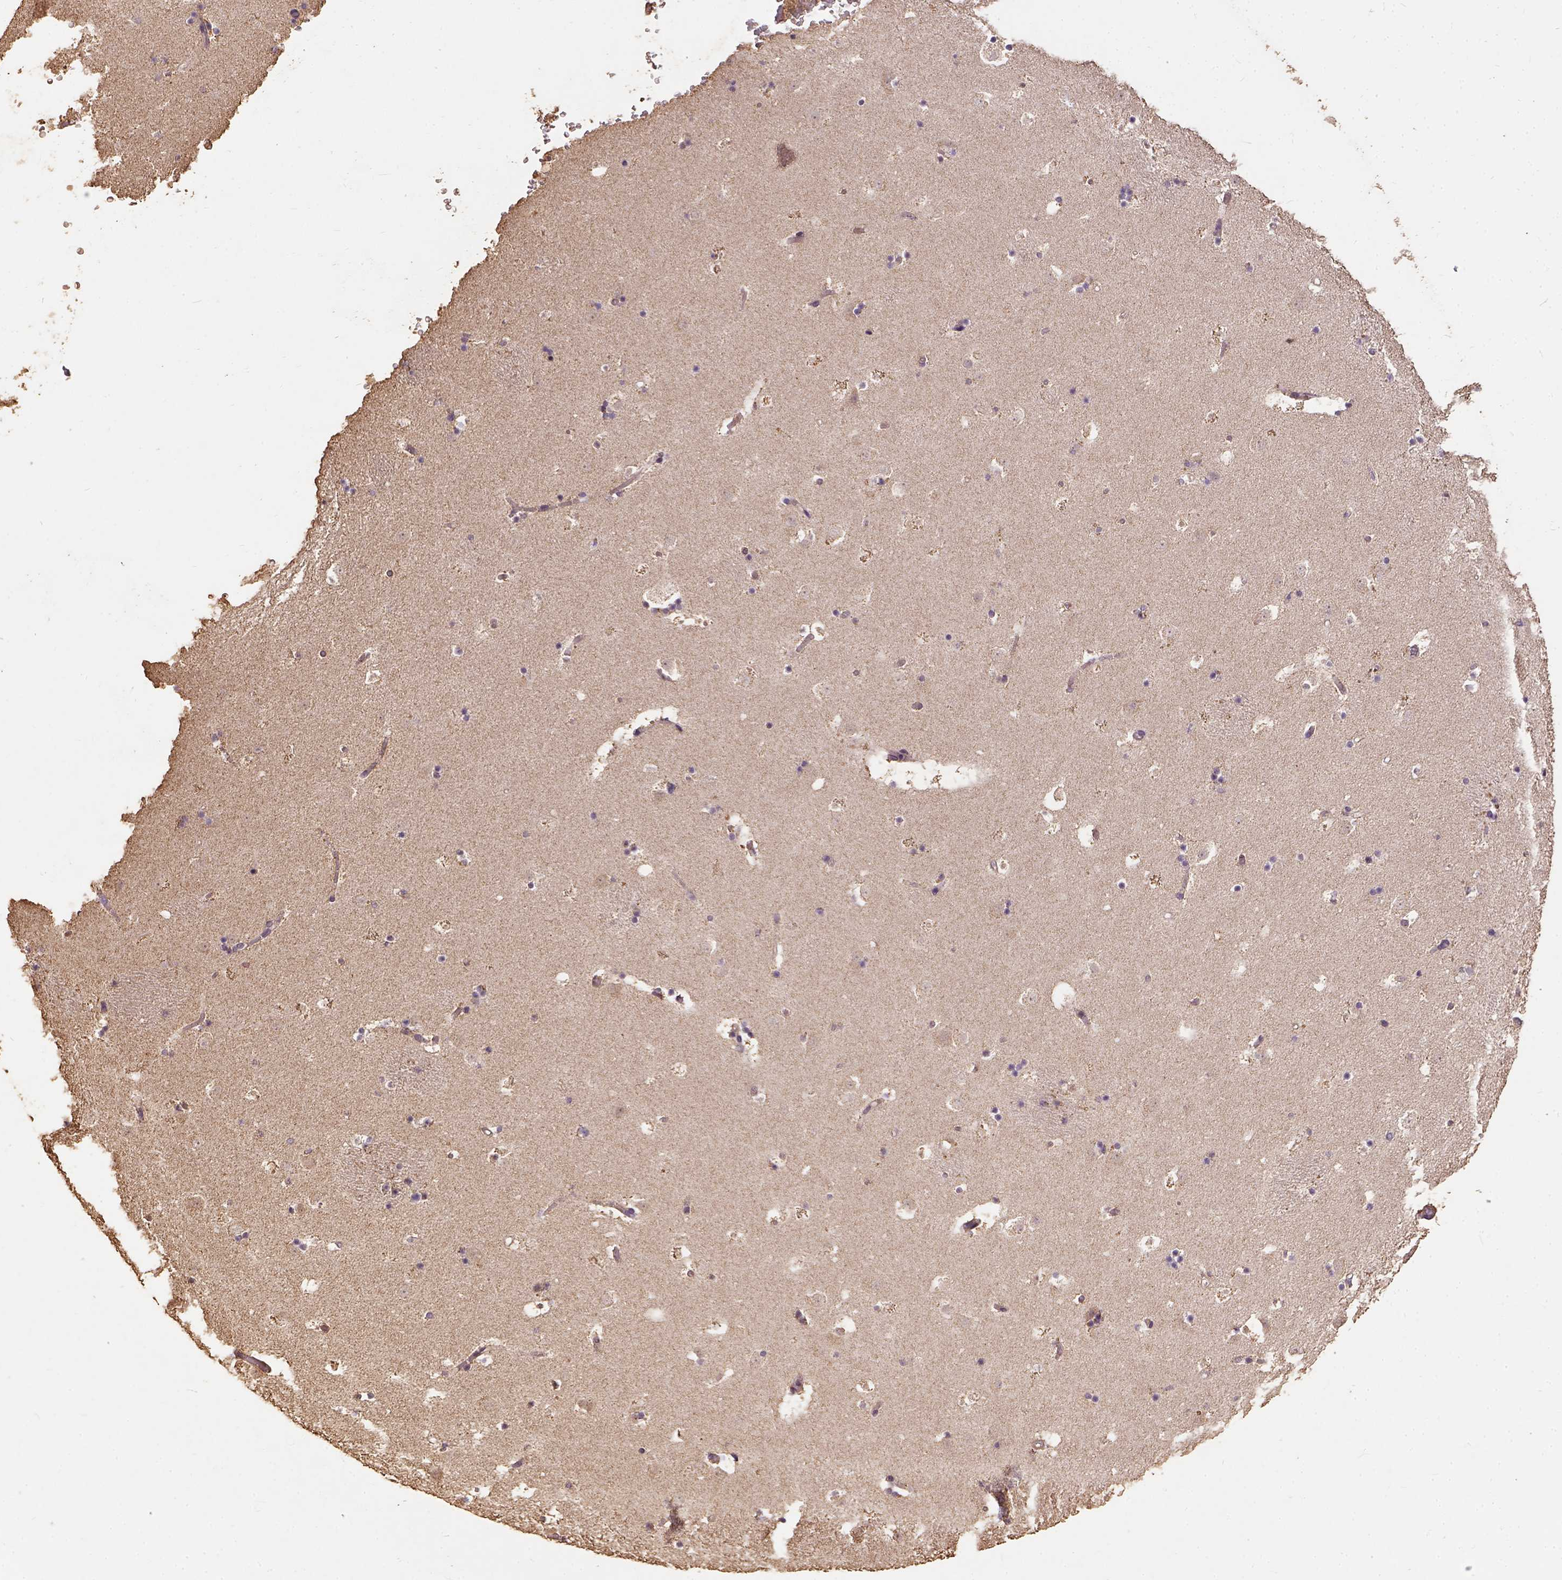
{"staining": {"intensity": "negative", "quantity": "none", "location": "none"}, "tissue": "caudate", "cell_type": "Glial cells", "image_type": "normal", "snomed": [{"axis": "morphology", "description": "Normal tissue, NOS"}, {"axis": "topography", "description": "Lateral ventricle wall"}], "caption": "Histopathology image shows no protein positivity in glial cells of benign caudate. (Stains: DAB (3,3'-diaminobenzidine) IHC with hematoxylin counter stain, Microscopy: brightfield microscopy at high magnification).", "gene": "ATP1B3", "patient": {"sex": "female", "age": 42}}